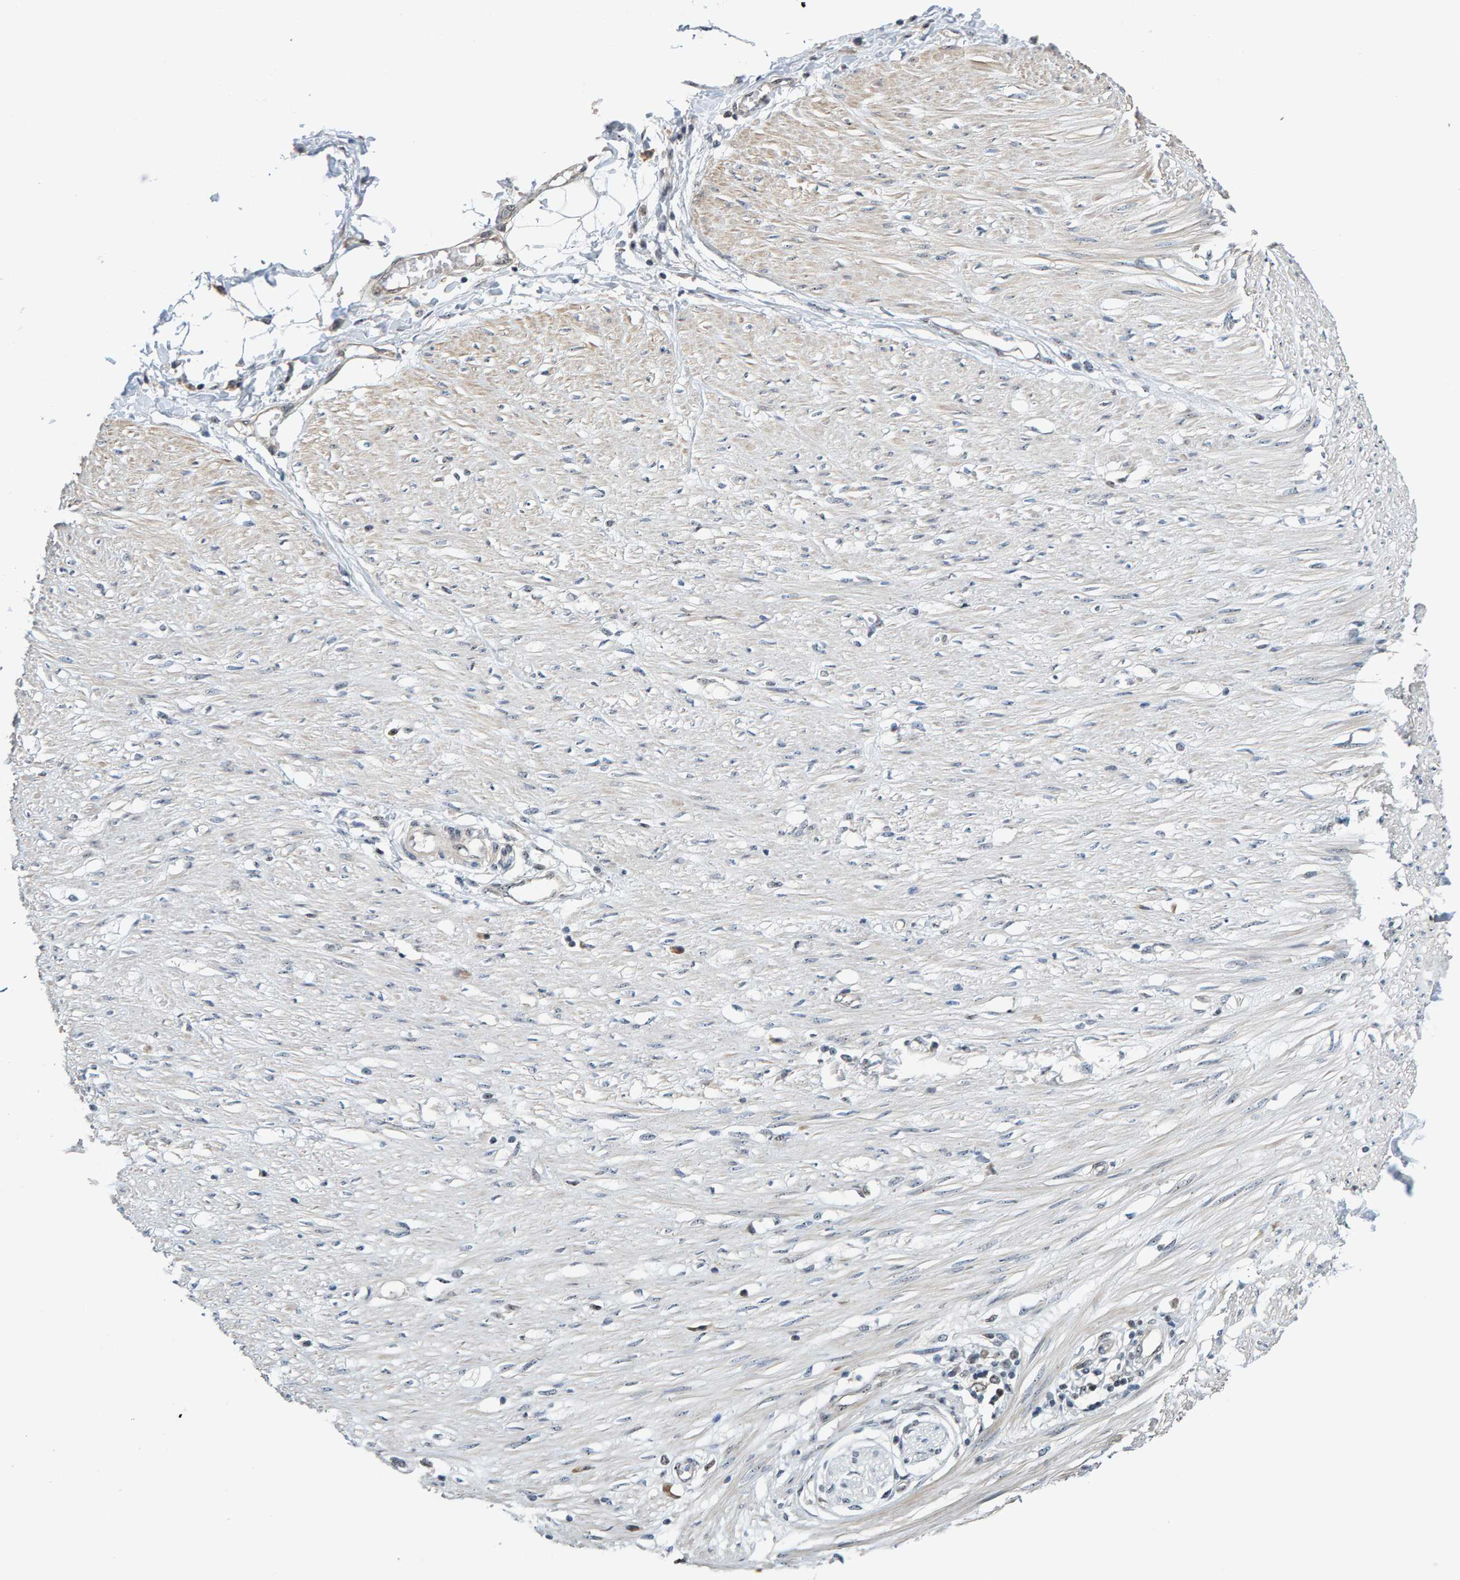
{"staining": {"intensity": "negative", "quantity": "none", "location": "none"}, "tissue": "soft tissue", "cell_type": "Fibroblasts", "image_type": "normal", "snomed": [{"axis": "morphology", "description": "Normal tissue, NOS"}, {"axis": "morphology", "description": "Adenocarcinoma, NOS"}, {"axis": "topography", "description": "Colon"}, {"axis": "topography", "description": "Peripheral nerve tissue"}], "caption": "Immunohistochemistry histopathology image of normal soft tissue: soft tissue stained with DAB demonstrates no significant protein staining in fibroblasts. (DAB (3,3'-diaminobenzidine) IHC visualized using brightfield microscopy, high magnification).", "gene": "POLR1E", "patient": {"sex": "male", "age": 14}}